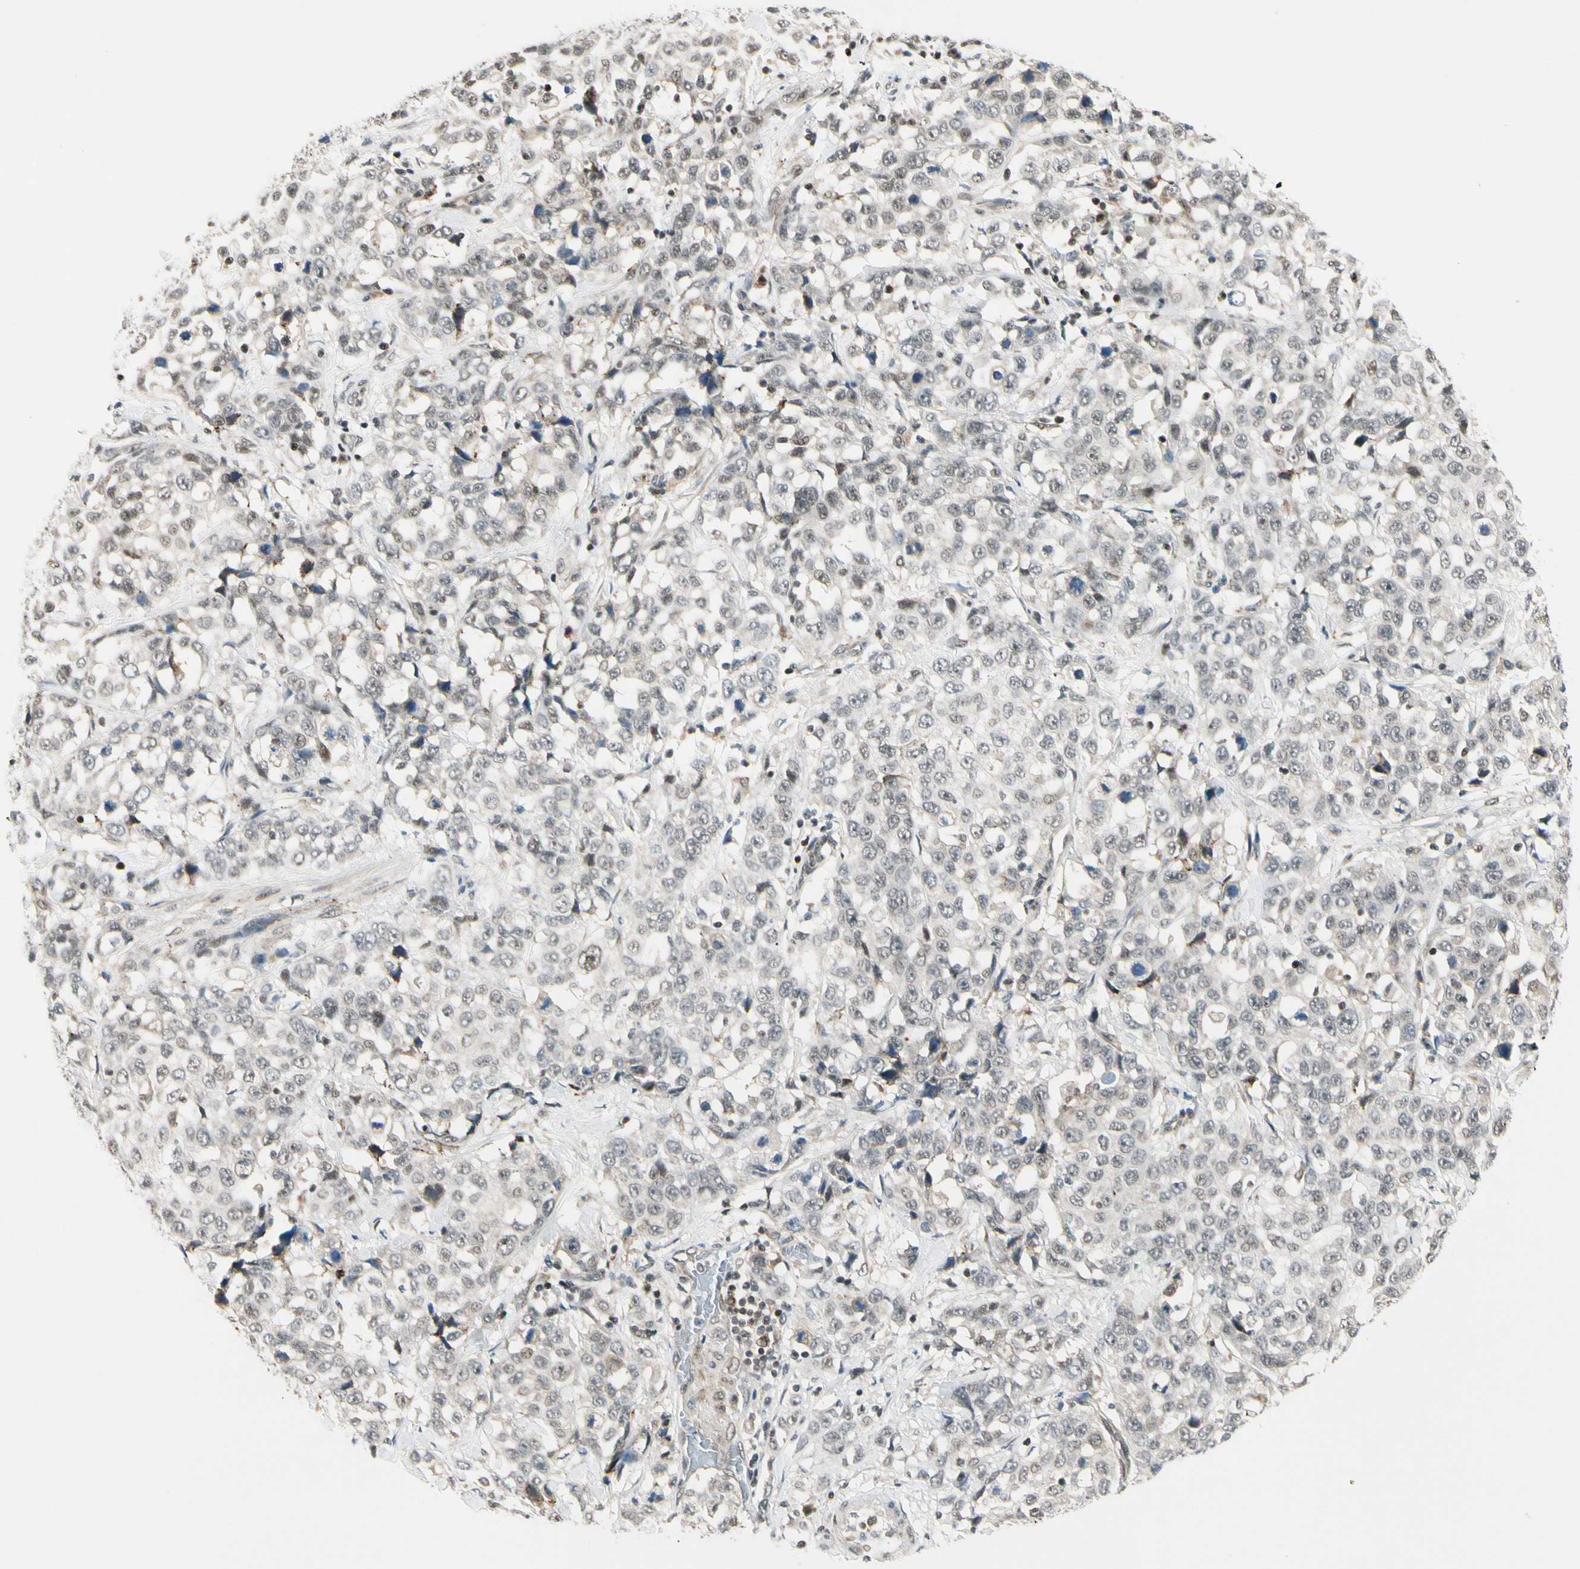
{"staining": {"intensity": "weak", "quantity": "25%-75%", "location": "nuclear"}, "tissue": "stomach cancer", "cell_type": "Tumor cells", "image_type": "cancer", "snomed": [{"axis": "morphology", "description": "Normal tissue, NOS"}, {"axis": "morphology", "description": "Adenocarcinoma, NOS"}, {"axis": "topography", "description": "Stomach"}], "caption": "Immunohistochemical staining of stomach adenocarcinoma displays low levels of weak nuclear positivity in approximately 25%-75% of tumor cells.", "gene": "DAXX", "patient": {"sex": "male", "age": 48}}